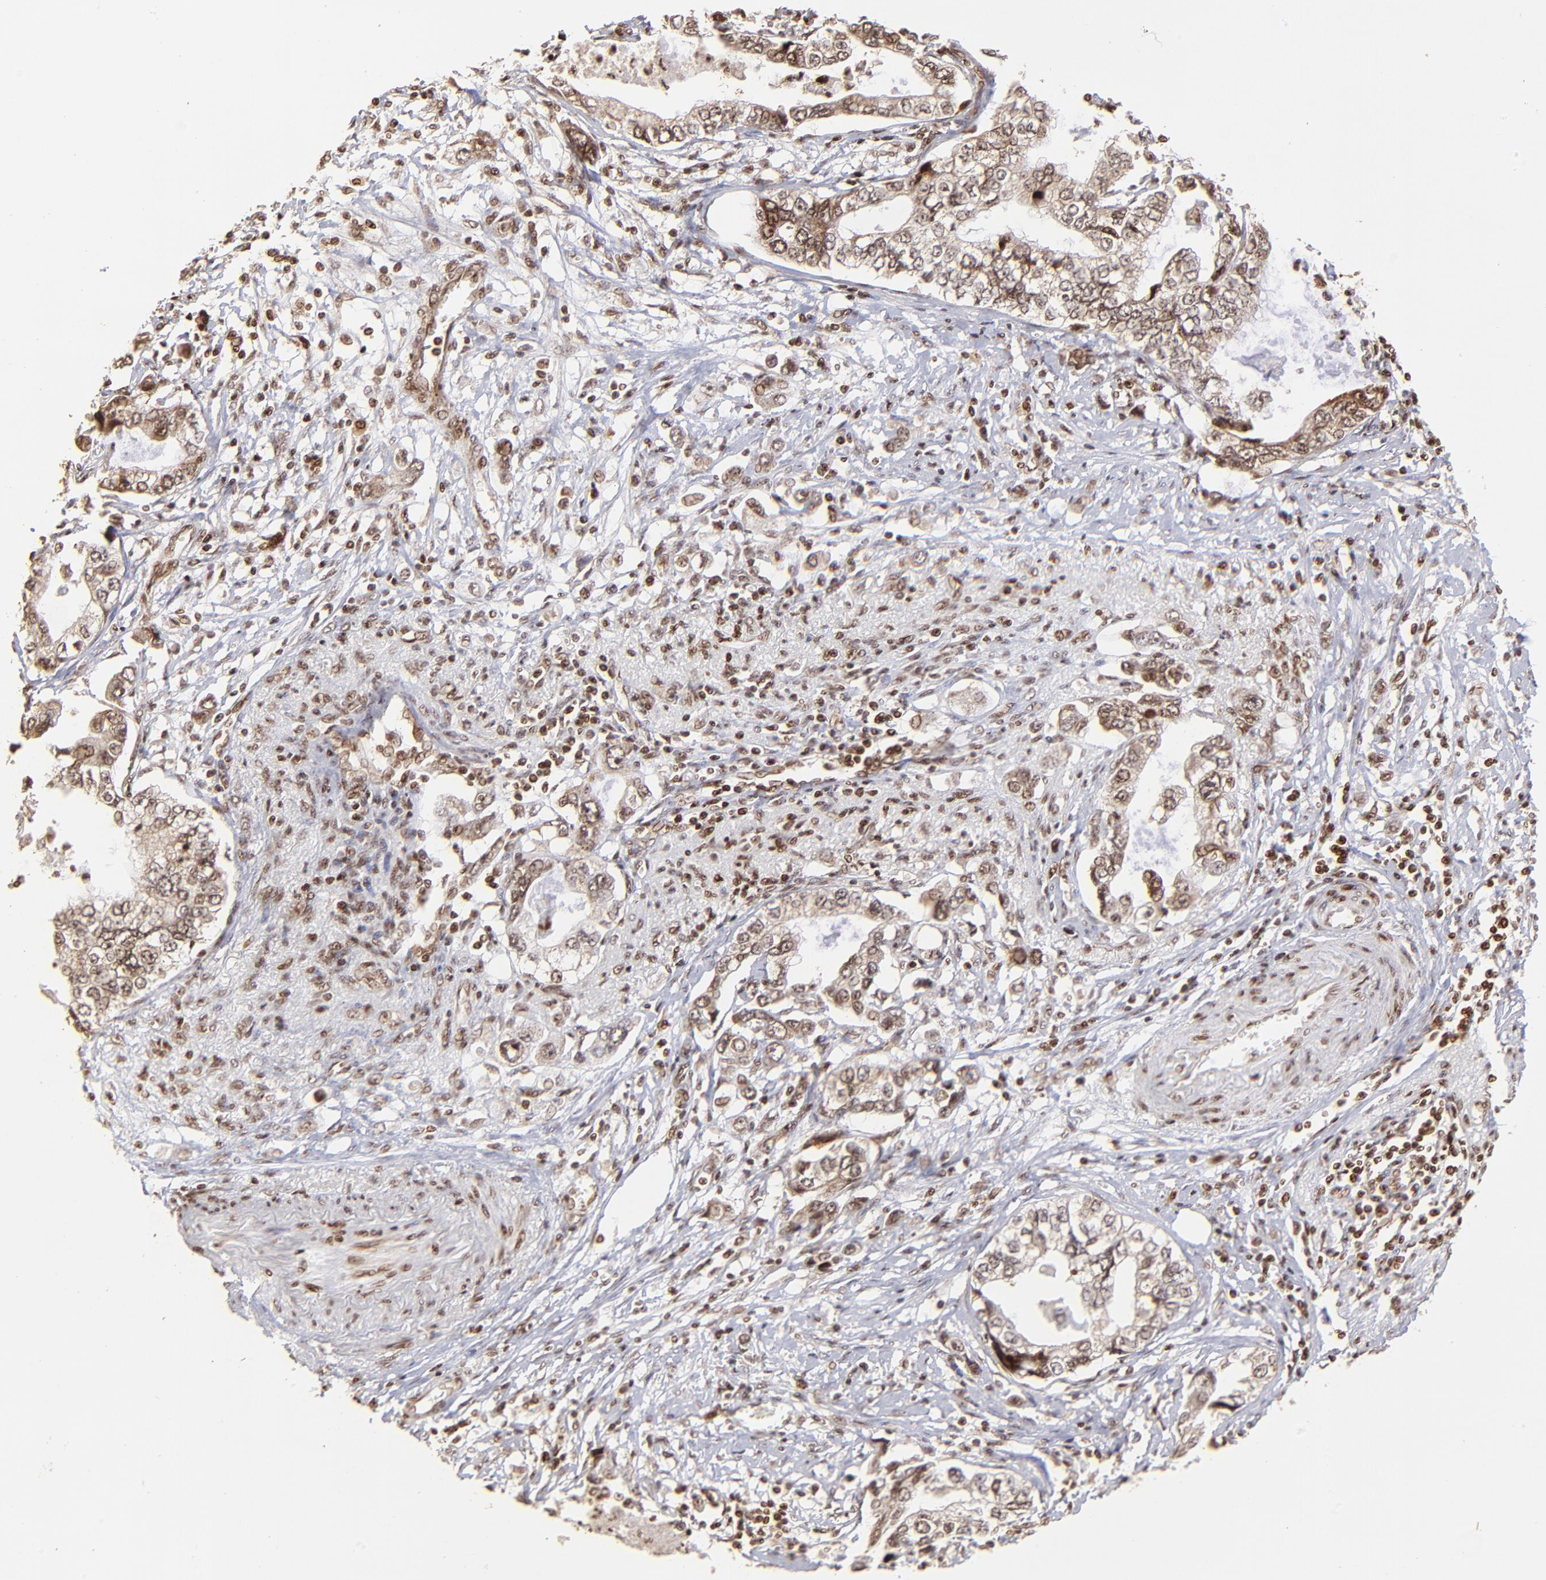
{"staining": {"intensity": "moderate", "quantity": ">75%", "location": "cytoplasmic/membranous"}, "tissue": "stomach cancer", "cell_type": "Tumor cells", "image_type": "cancer", "snomed": [{"axis": "morphology", "description": "Adenocarcinoma, NOS"}, {"axis": "topography", "description": "Pancreas"}, {"axis": "topography", "description": "Stomach, upper"}], "caption": "Stomach adenocarcinoma stained with DAB (3,3'-diaminobenzidine) immunohistochemistry (IHC) demonstrates medium levels of moderate cytoplasmic/membranous staining in approximately >75% of tumor cells.", "gene": "MED15", "patient": {"sex": "male", "age": 77}}